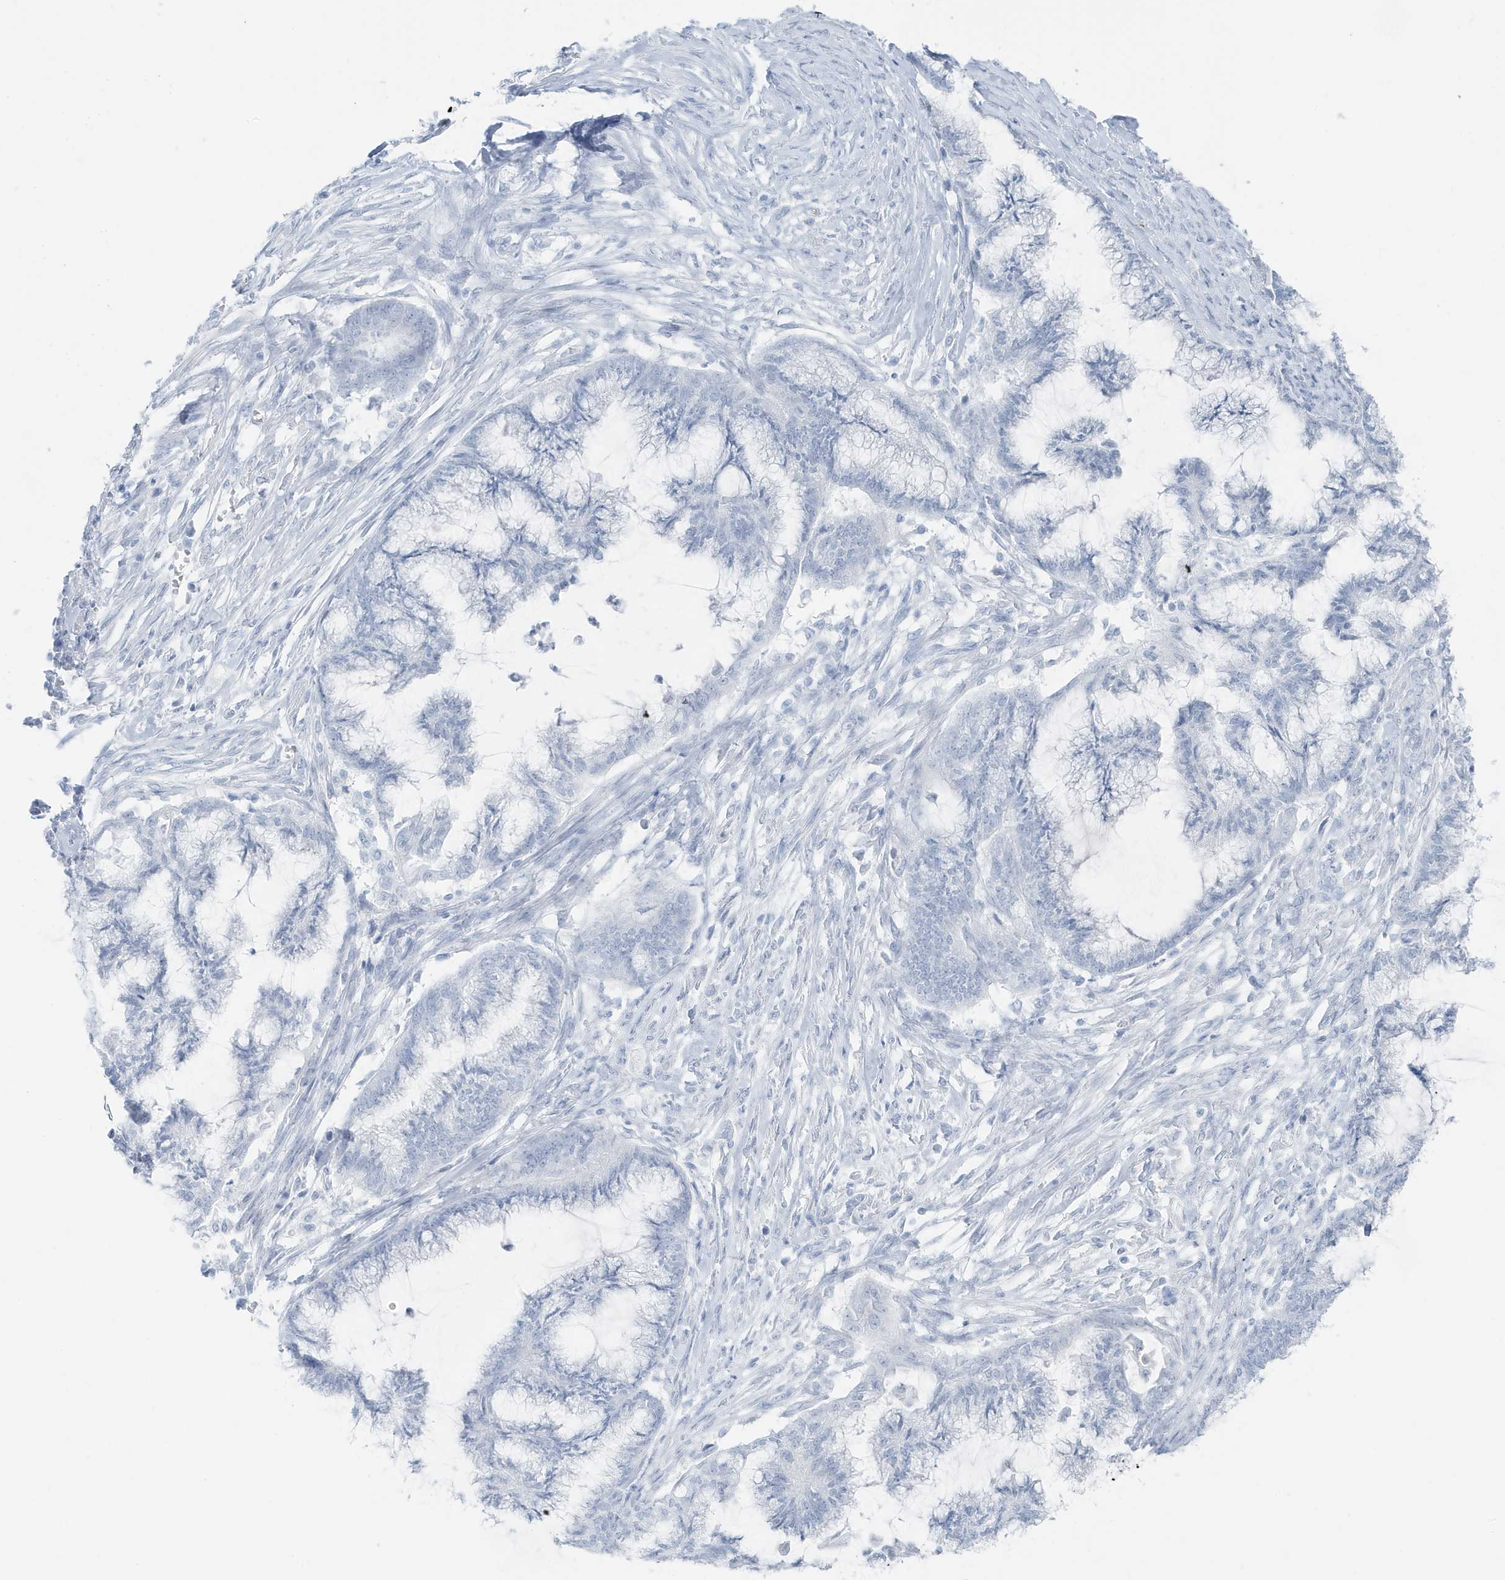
{"staining": {"intensity": "negative", "quantity": "none", "location": "none"}, "tissue": "endometrial cancer", "cell_type": "Tumor cells", "image_type": "cancer", "snomed": [{"axis": "morphology", "description": "Adenocarcinoma, NOS"}, {"axis": "topography", "description": "Endometrium"}], "caption": "High power microscopy image of an immunohistochemistry image of endometrial cancer (adenocarcinoma), revealing no significant staining in tumor cells. (DAB immunohistochemistry with hematoxylin counter stain).", "gene": "ZFP64", "patient": {"sex": "female", "age": 86}}